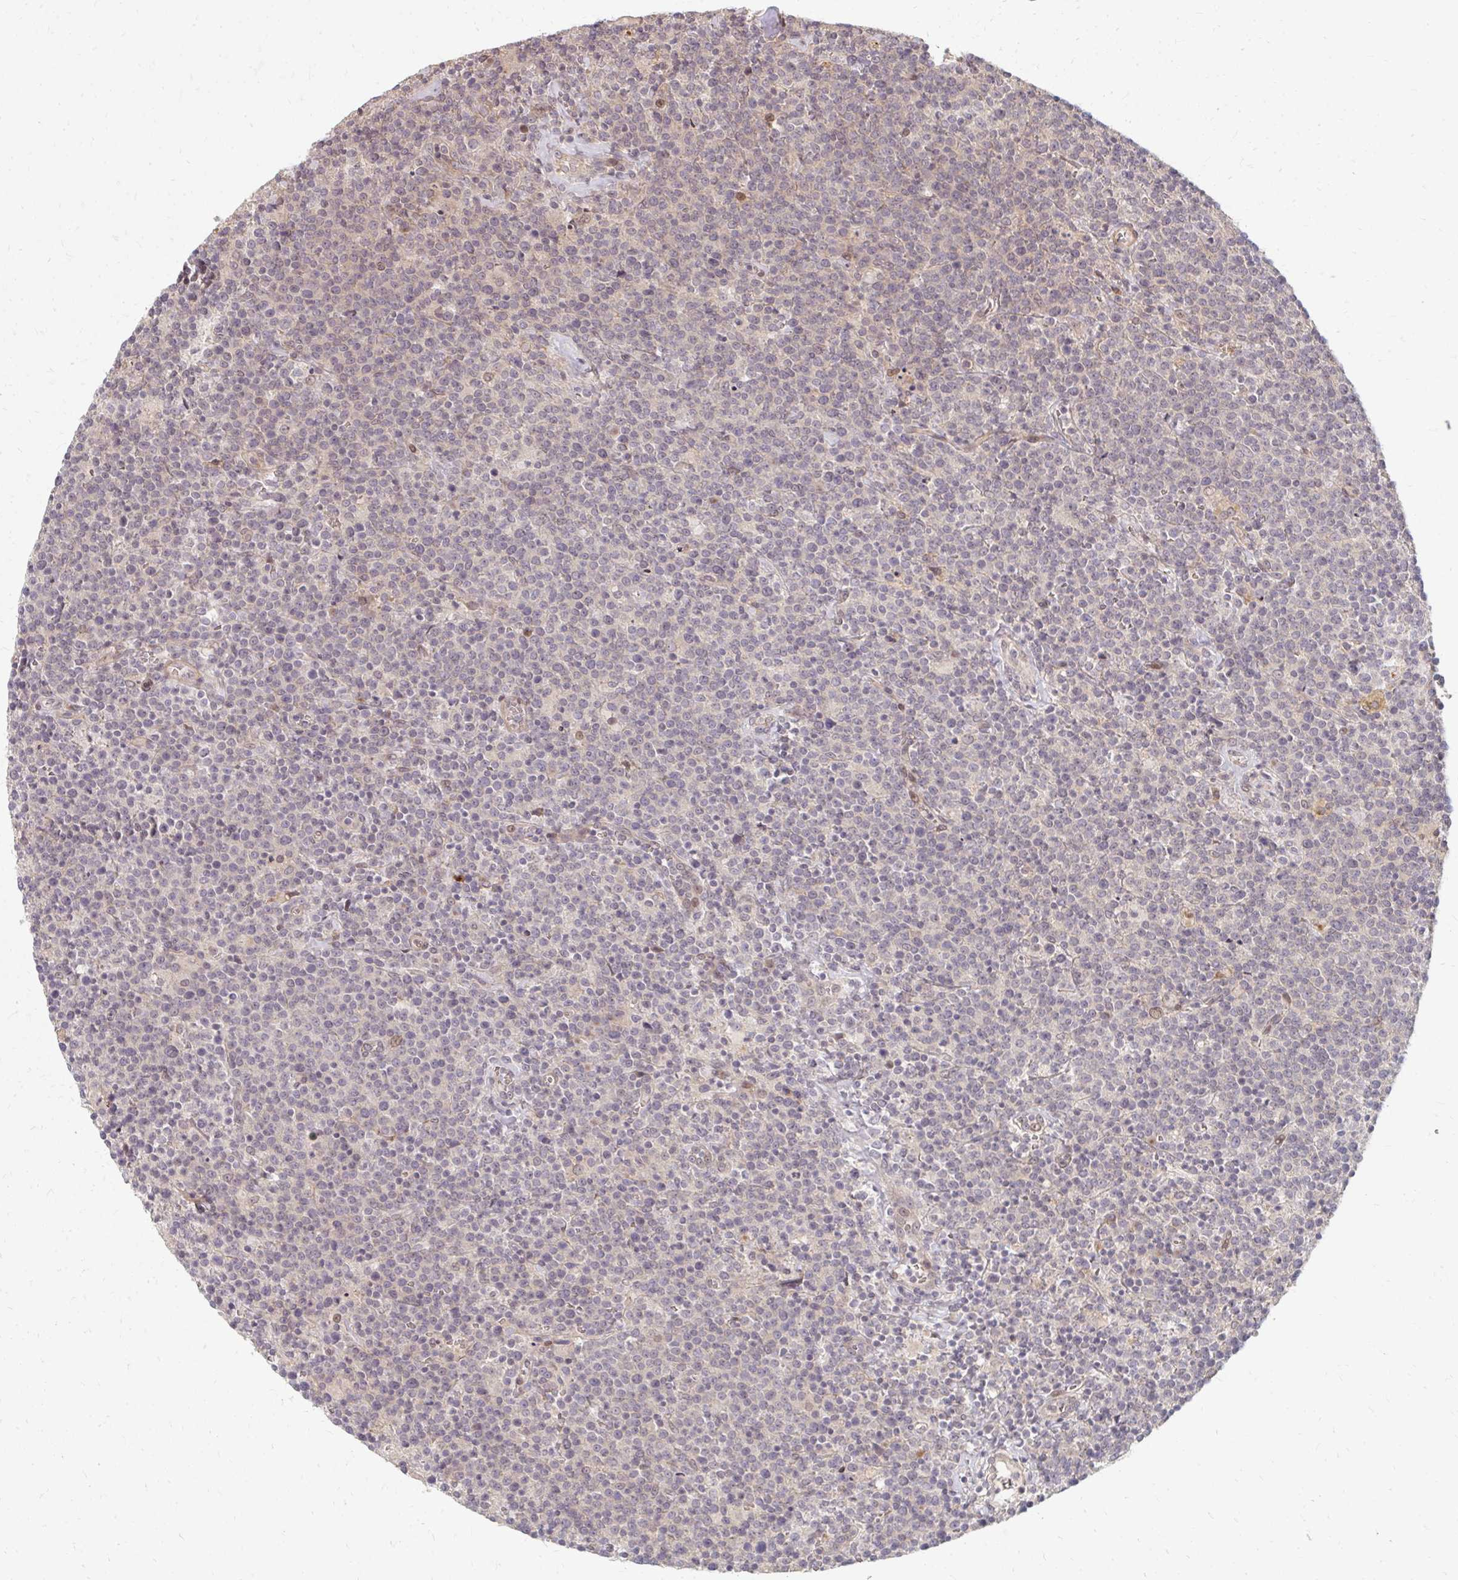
{"staining": {"intensity": "negative", "quantity": "none", "location": "none"}, "tissue": "lymphoma", "cell_type": "Tumor cells", "image_type": "cancer", "snomed": [{"axis": "morphology", "description": "Malignant lymphoma, non-Hodgkin's type, High grade"}, {"axis": "topography", "description": "Lymph node"}], "caption": "Protein analysis of lymphoma reveals no significant positivity in tumor cells.", "gene": "ZNF285", "patient": {"sex": "male", "age": 61}}